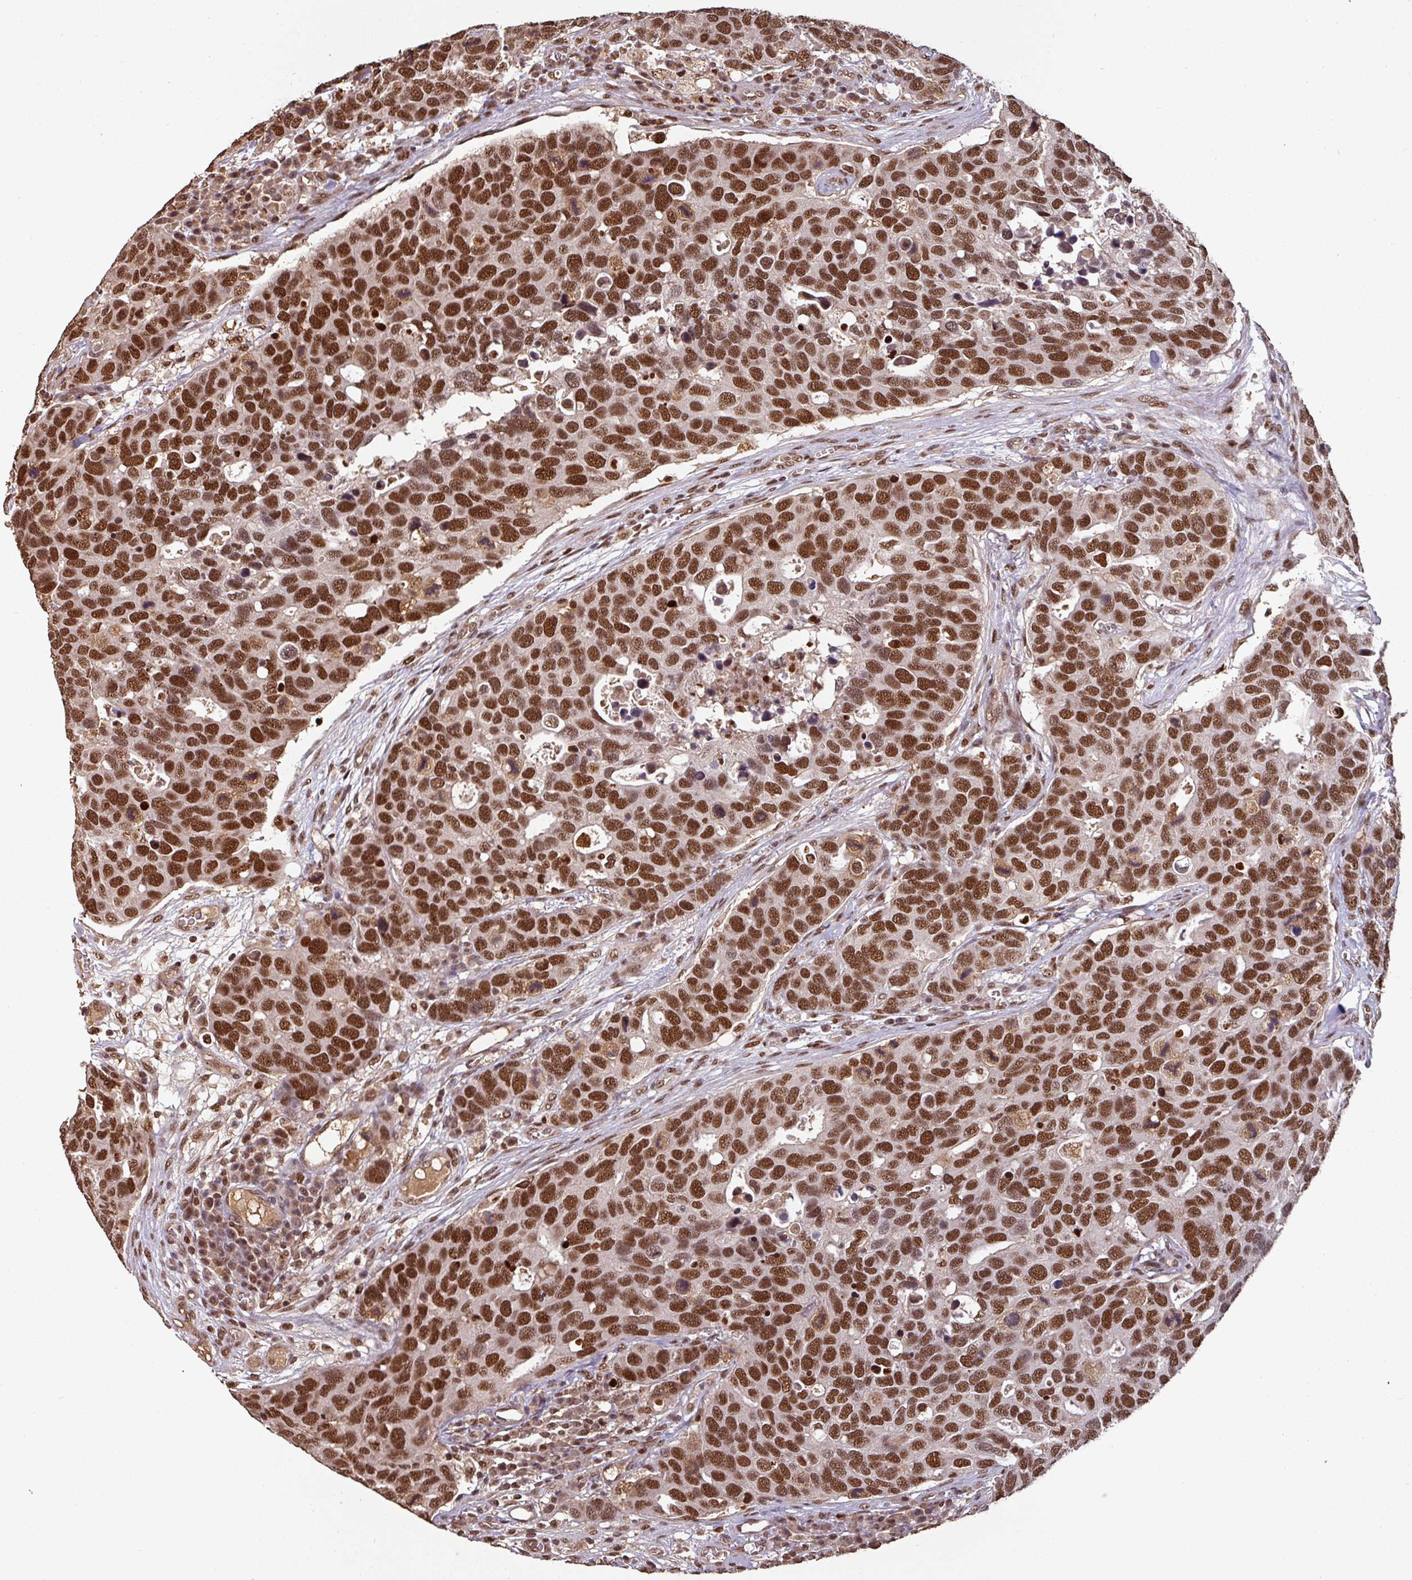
{"staining": {"intensity": "strong", "quantity": ">75%", "location": "nuclear"}, "tissue": "breast cancer", "cell_type": "Tumor cells", "image_type": "cancer", "snomed": [{"axis": "morphology", "description": "Duct carcinoma"}, {"axis": "topography", "description": "Breast"}], "caption": "A micrograph showing strong nuclear expression in approximately >75% of tumor cells in breast cancer (infiltrating ductal carcinoma), as visualized by brown immunohistochemical staining.", "gene": "POLD1", "patient": {"sex": "female", "age": 83}}